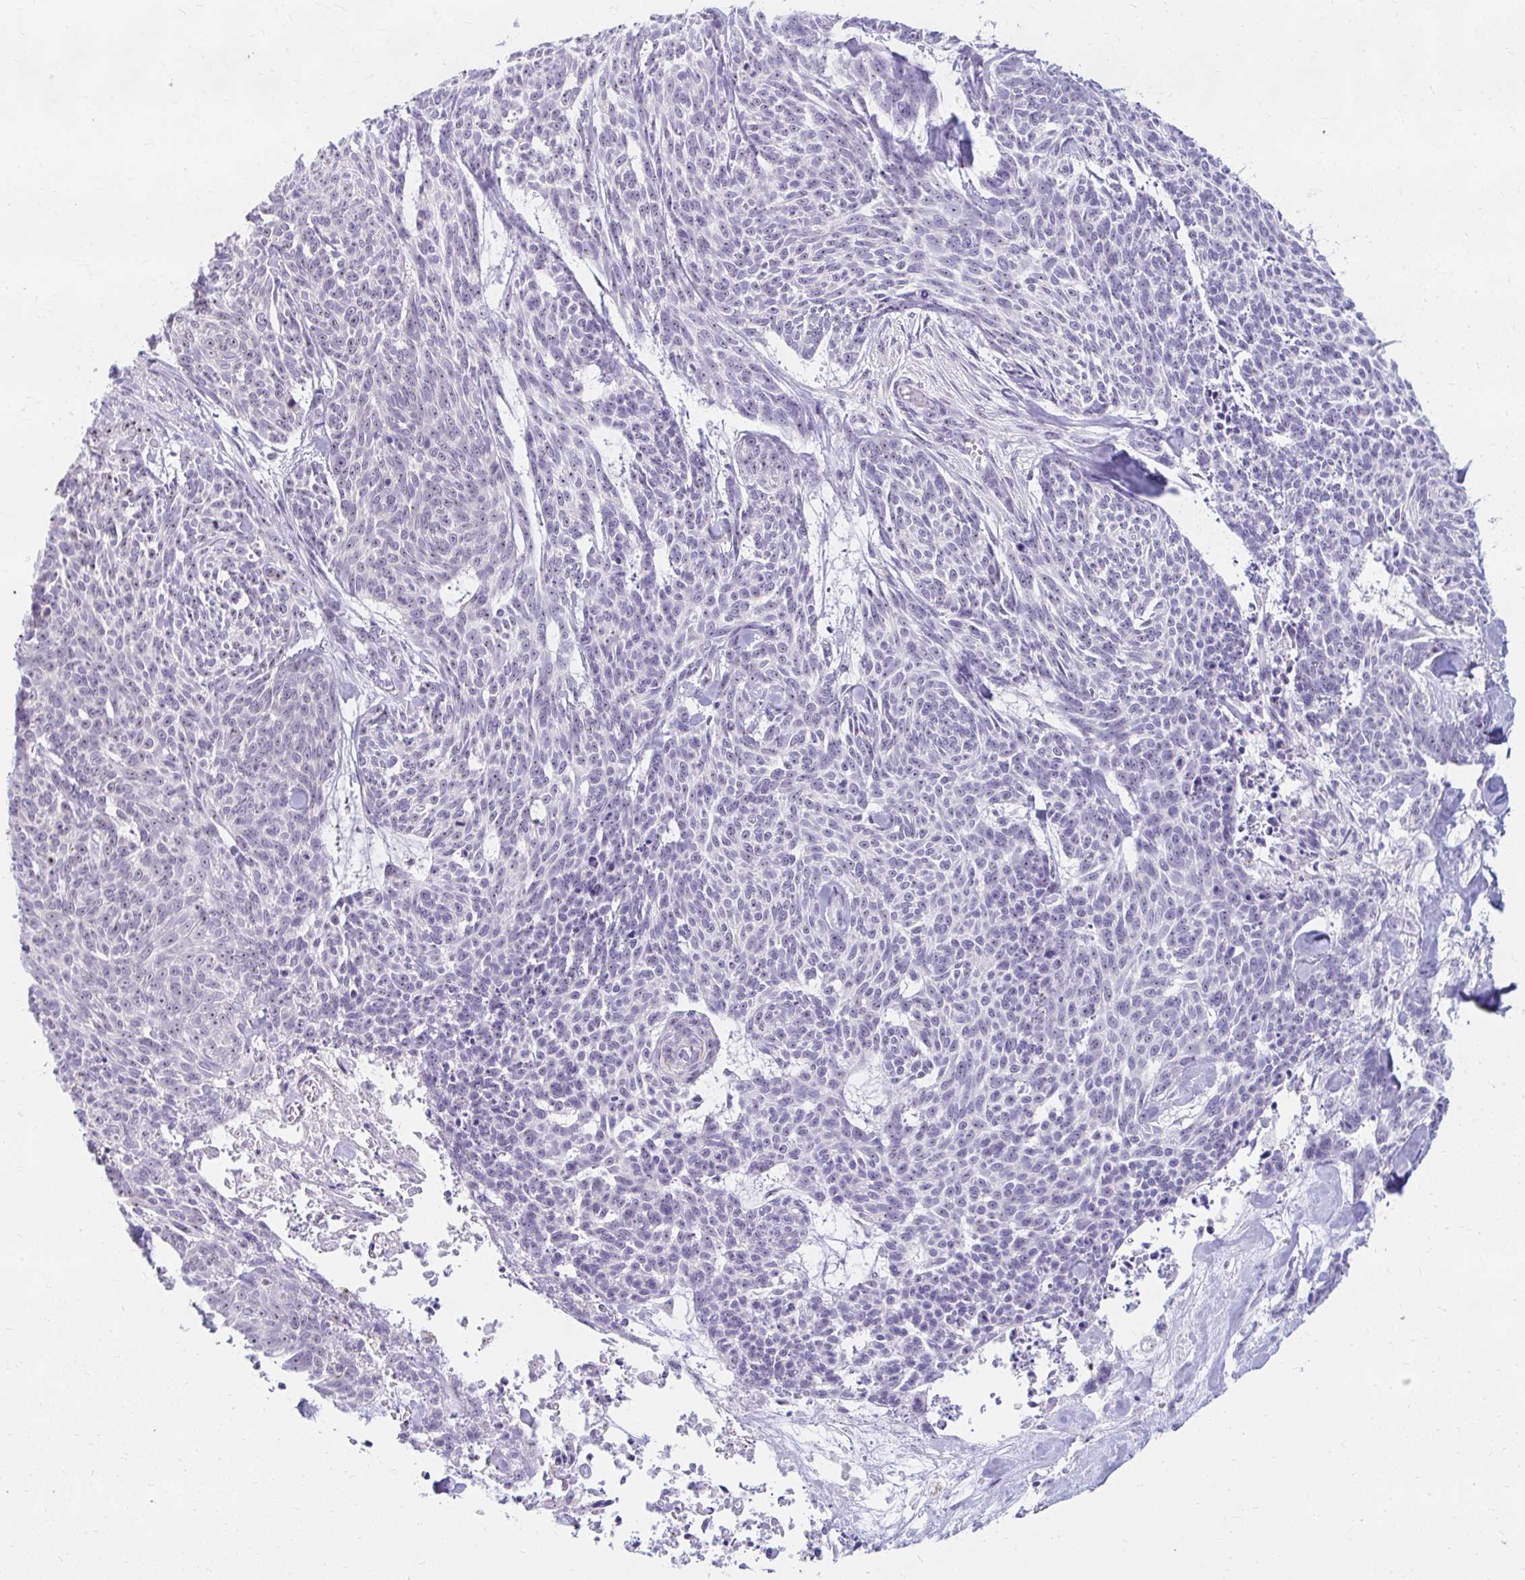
{"staining": {"intensity": "moderate", "quantity": "25%-75%", "location": "nuclear"}, "tissue": "skin cancer", "cell_type": "Tumor cells", "image_type": "cancer", "snomed": [{"axis": "morphology", "description": "Basal cell carcinoma"}, {"axis": "topography", "description": "Skin"}], "caption": "Skin basal cell carcinoma stained for a protein demonstrates moderate nuclear positivity in tumor cells.", "gene": "FTSJ3", "patient": {"sex": "female", "age": 93}}